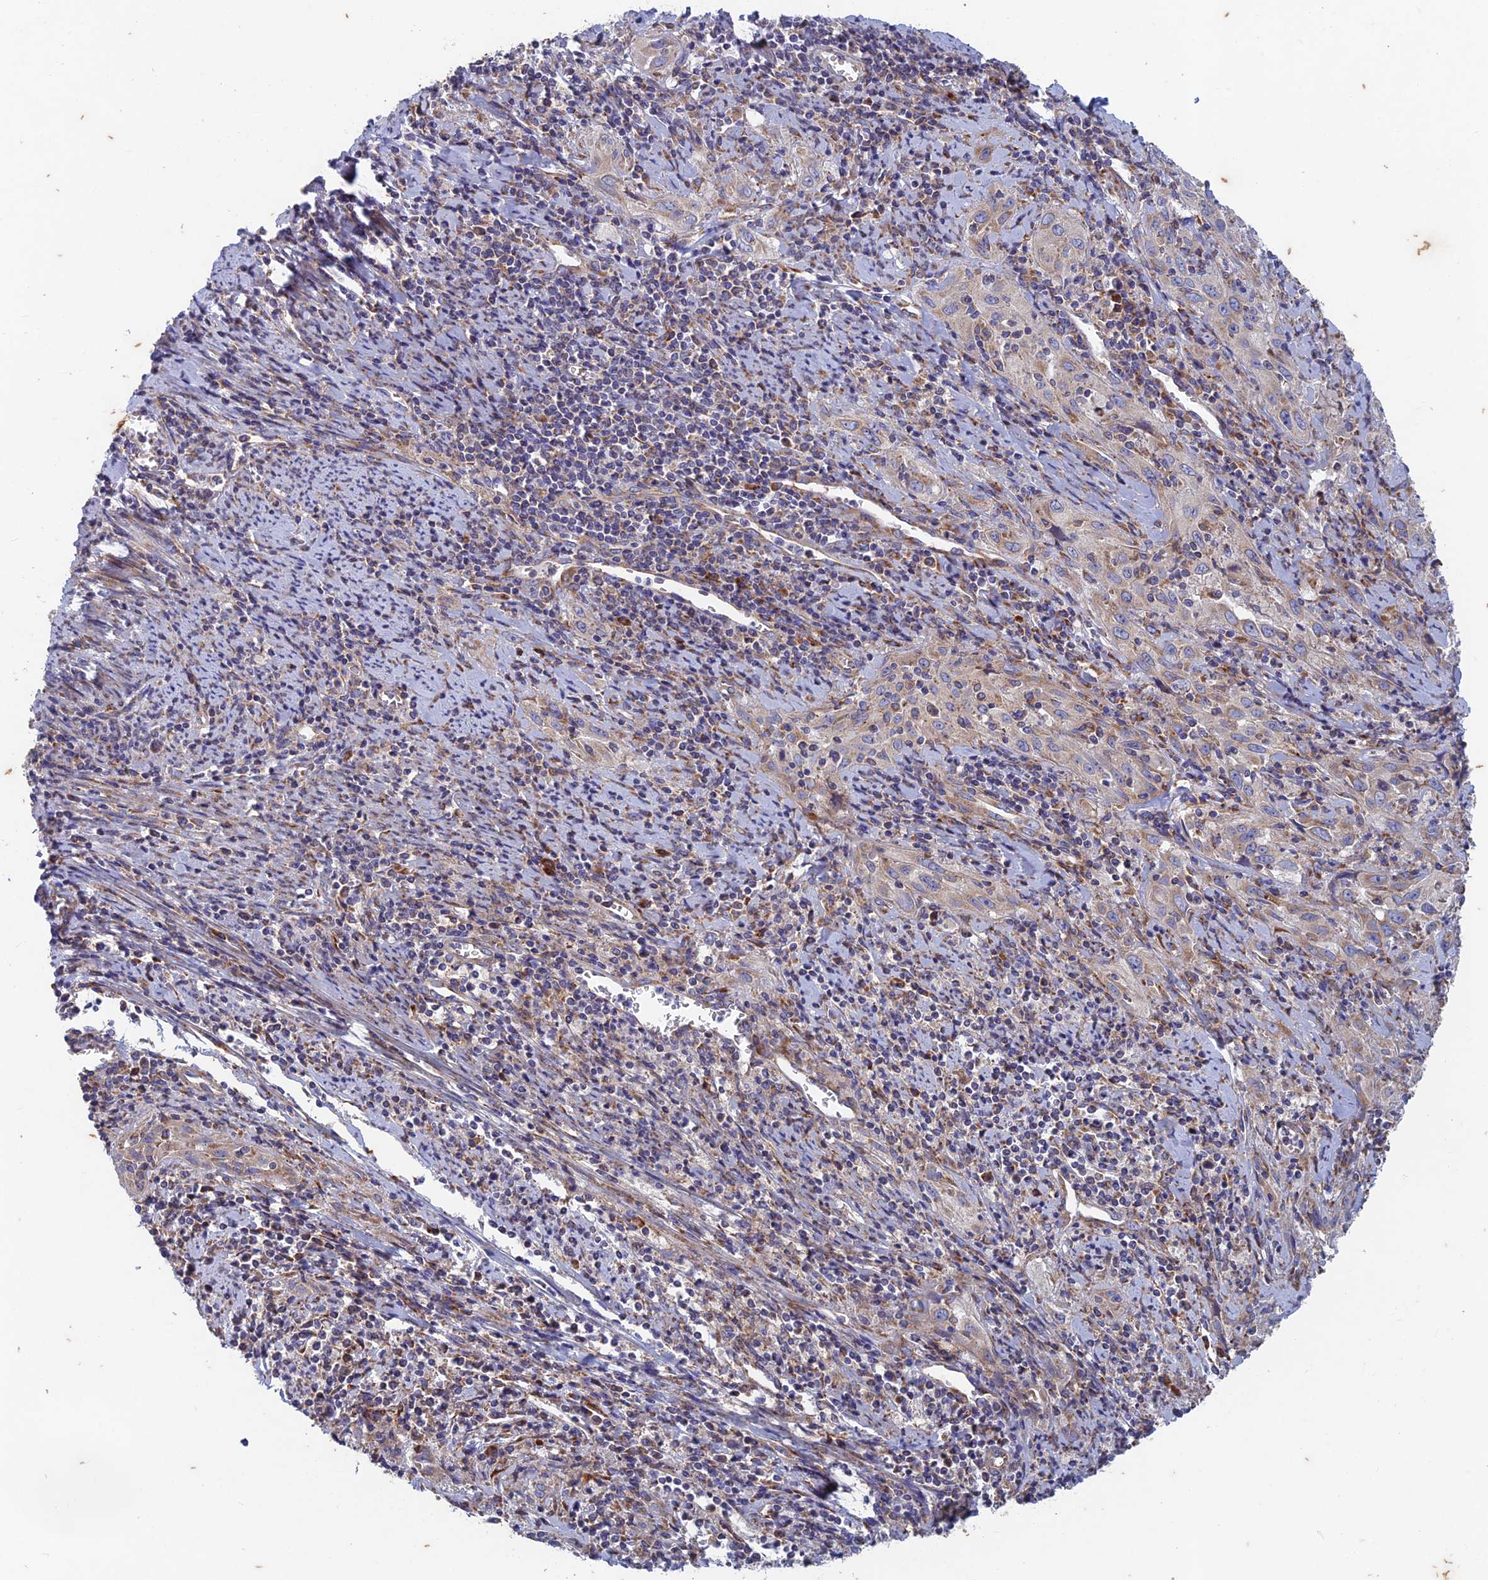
{"staining": {"intensity": "weak", "quantity": "<25%", "location": "cytoplasmic/membranous"}, "tissue": "cervical cancer", "cell_type": "Tumor cells", "image_type": "cancer", "snomed": [{"axis": "morphology", "description": "Squamous cell carcinoma, NOS"}, {"axis": "topography", "description": "Cervix"}], "caption": "Immunohistochemistry (IHC) micrograph of cervical cancer stained for a protein (brown), which displays no staining in tumor cells.", "gene": "AP4S1", "patient": {"sex": "female", "age": 57}}